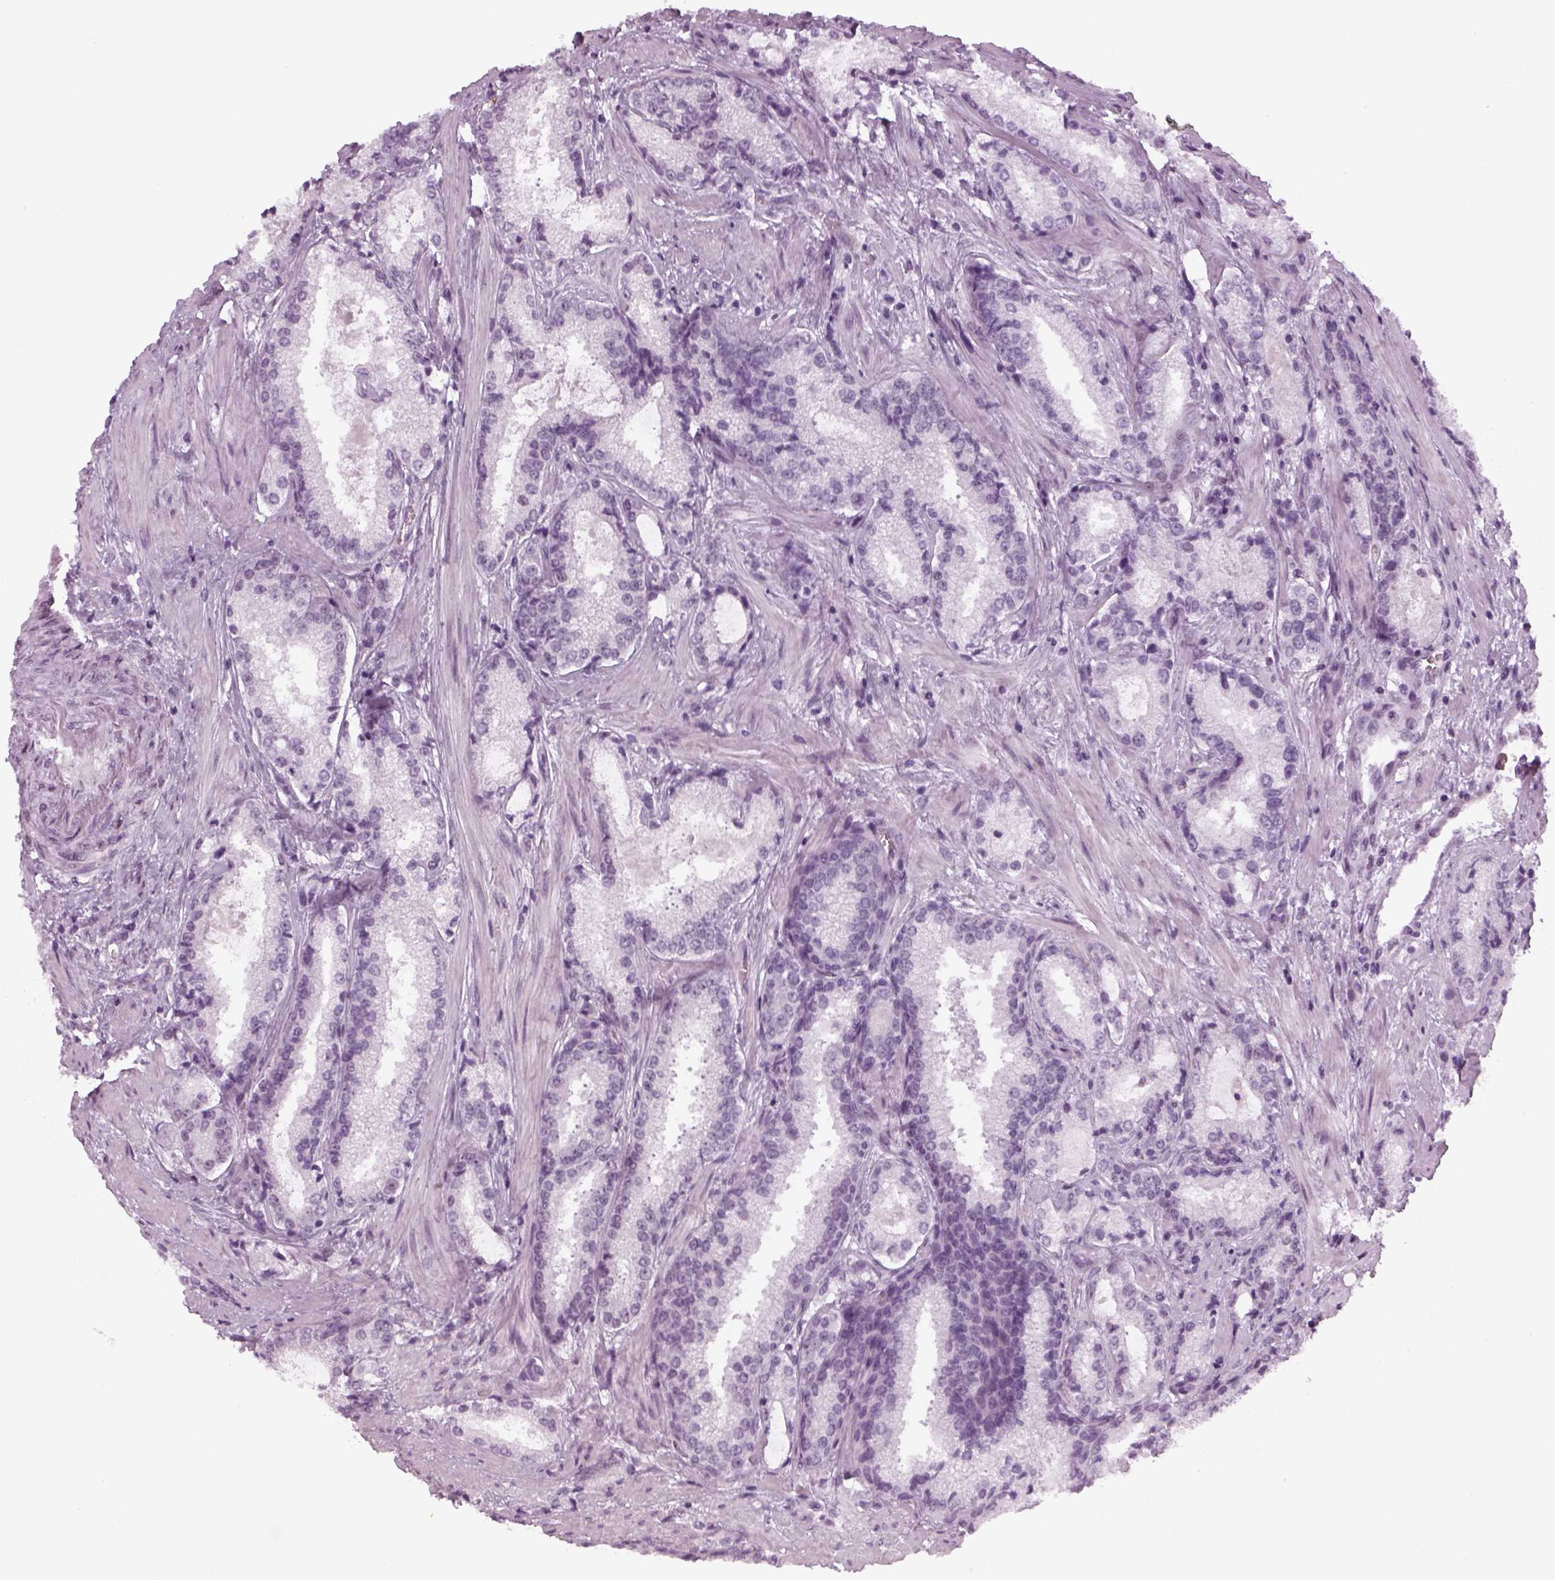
{"staining": {"intensity": "negative", "quantity": "none", "location": "none"}, "tissue": "prostate cancer", "cell_type": "Tumor cells", "image_type": "cancer", "snomed": [{"axis": "morphology", "description": "Adenocarcinoma, Low grade"}, {"axis": "topography", "description": "Prostate"}], "caption": "This is an immunohistochemistry (IHC) histopathology image of human prostate cancer (adenocarcinoma (low-grade)). There is no expression in tumor cells.", "gene": "KCNG2", "patient": {"sex": "male", "age": 56}}